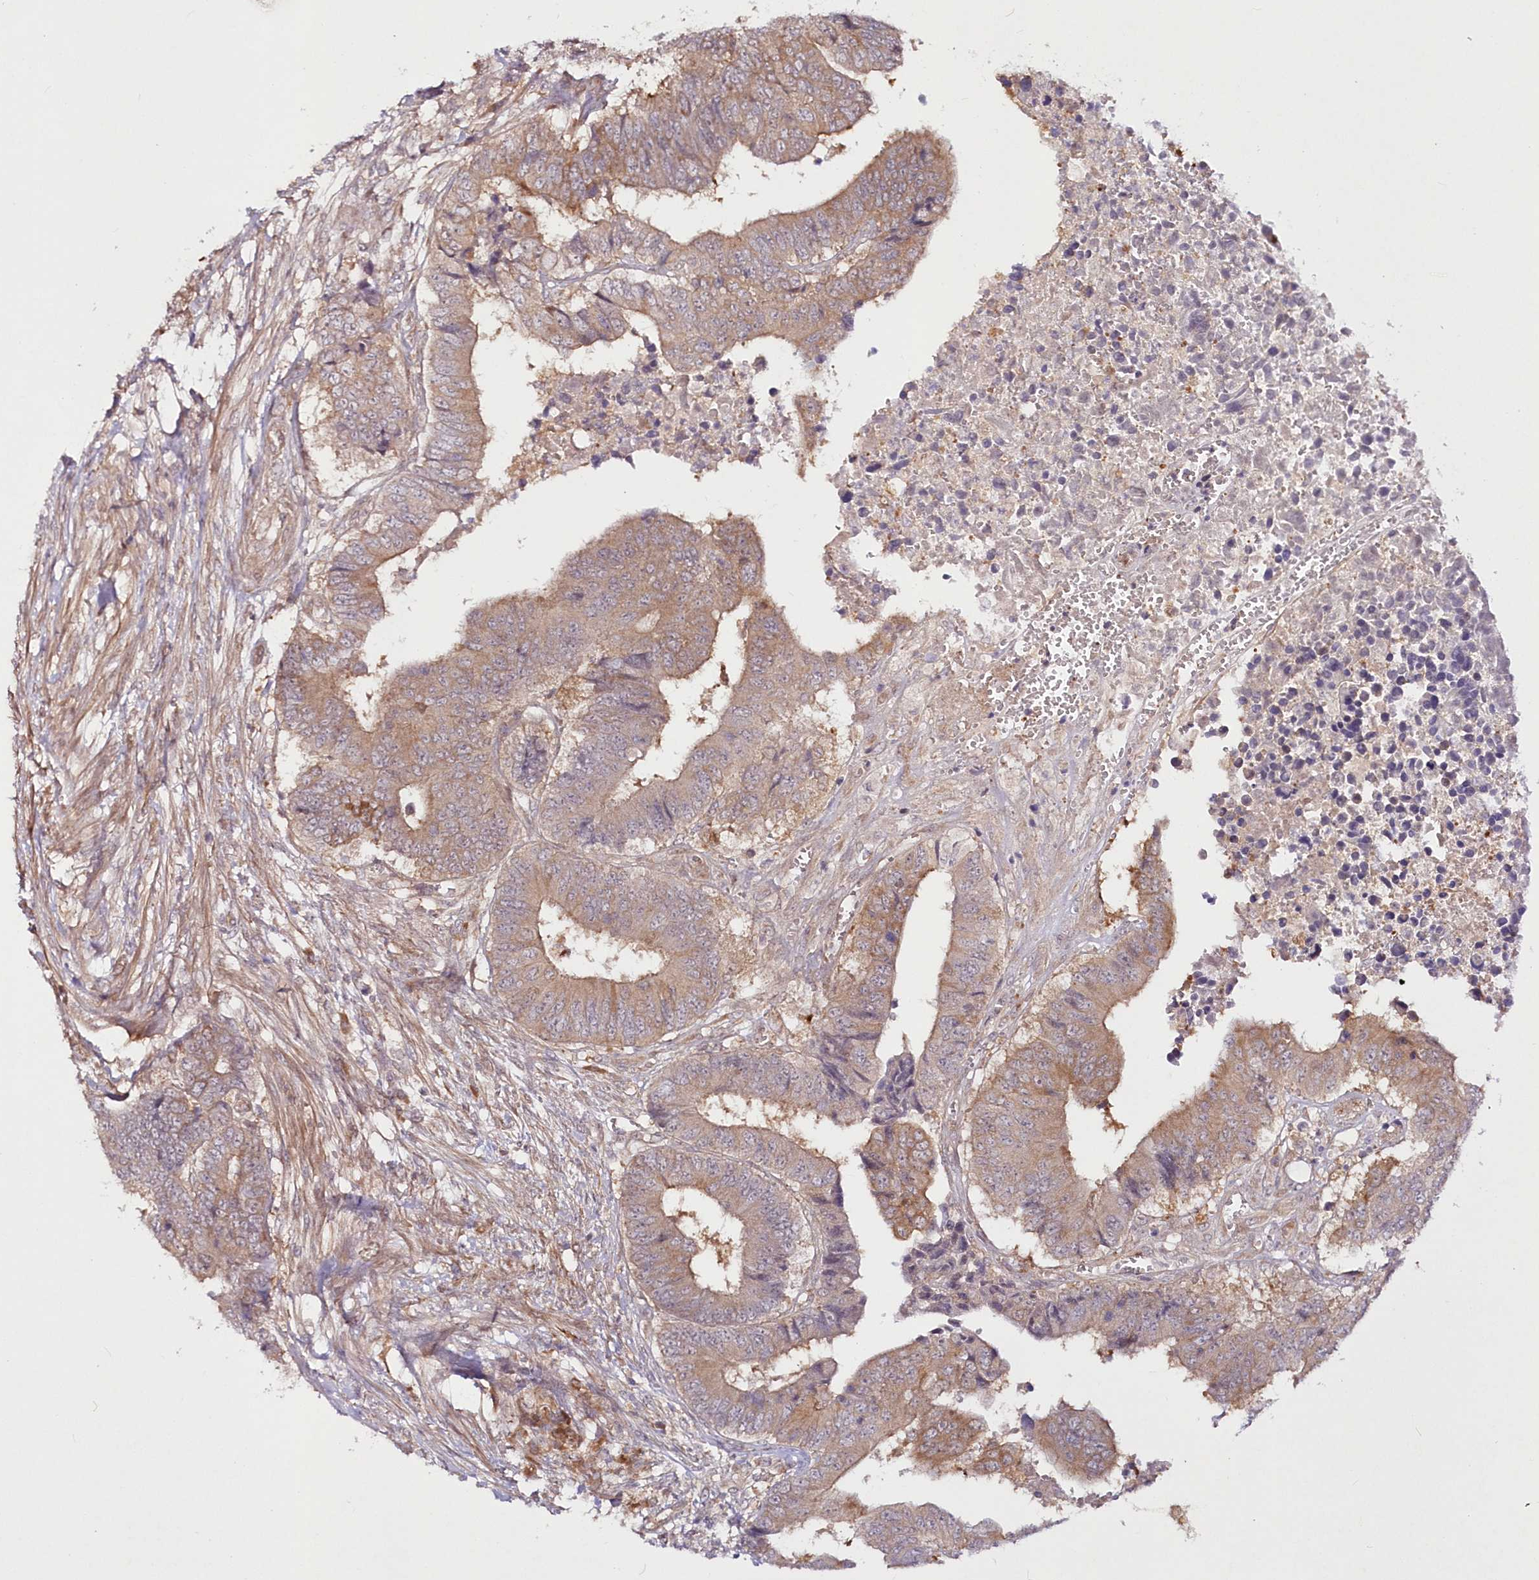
{"staining": {"intensity": "moderate", "quantity": "25%-75%", "location": "cytoplasmic/membranous"}, "tissue": "colorectal cancer", "cell_type": "Tumor cells", "image_type": "cancer", "snomed": [{"axis": "morphology", "description": "Adenocarcinoma, NOS"}, {"axis": "topography", "description": "Rectum"}], "caption": "Colorectal adenocarcinoma stained with a protein marker demonstrates moderate staining in tumor cells.", "gene": "IPMK", "patient": {"sex": "male", "age": 84}}